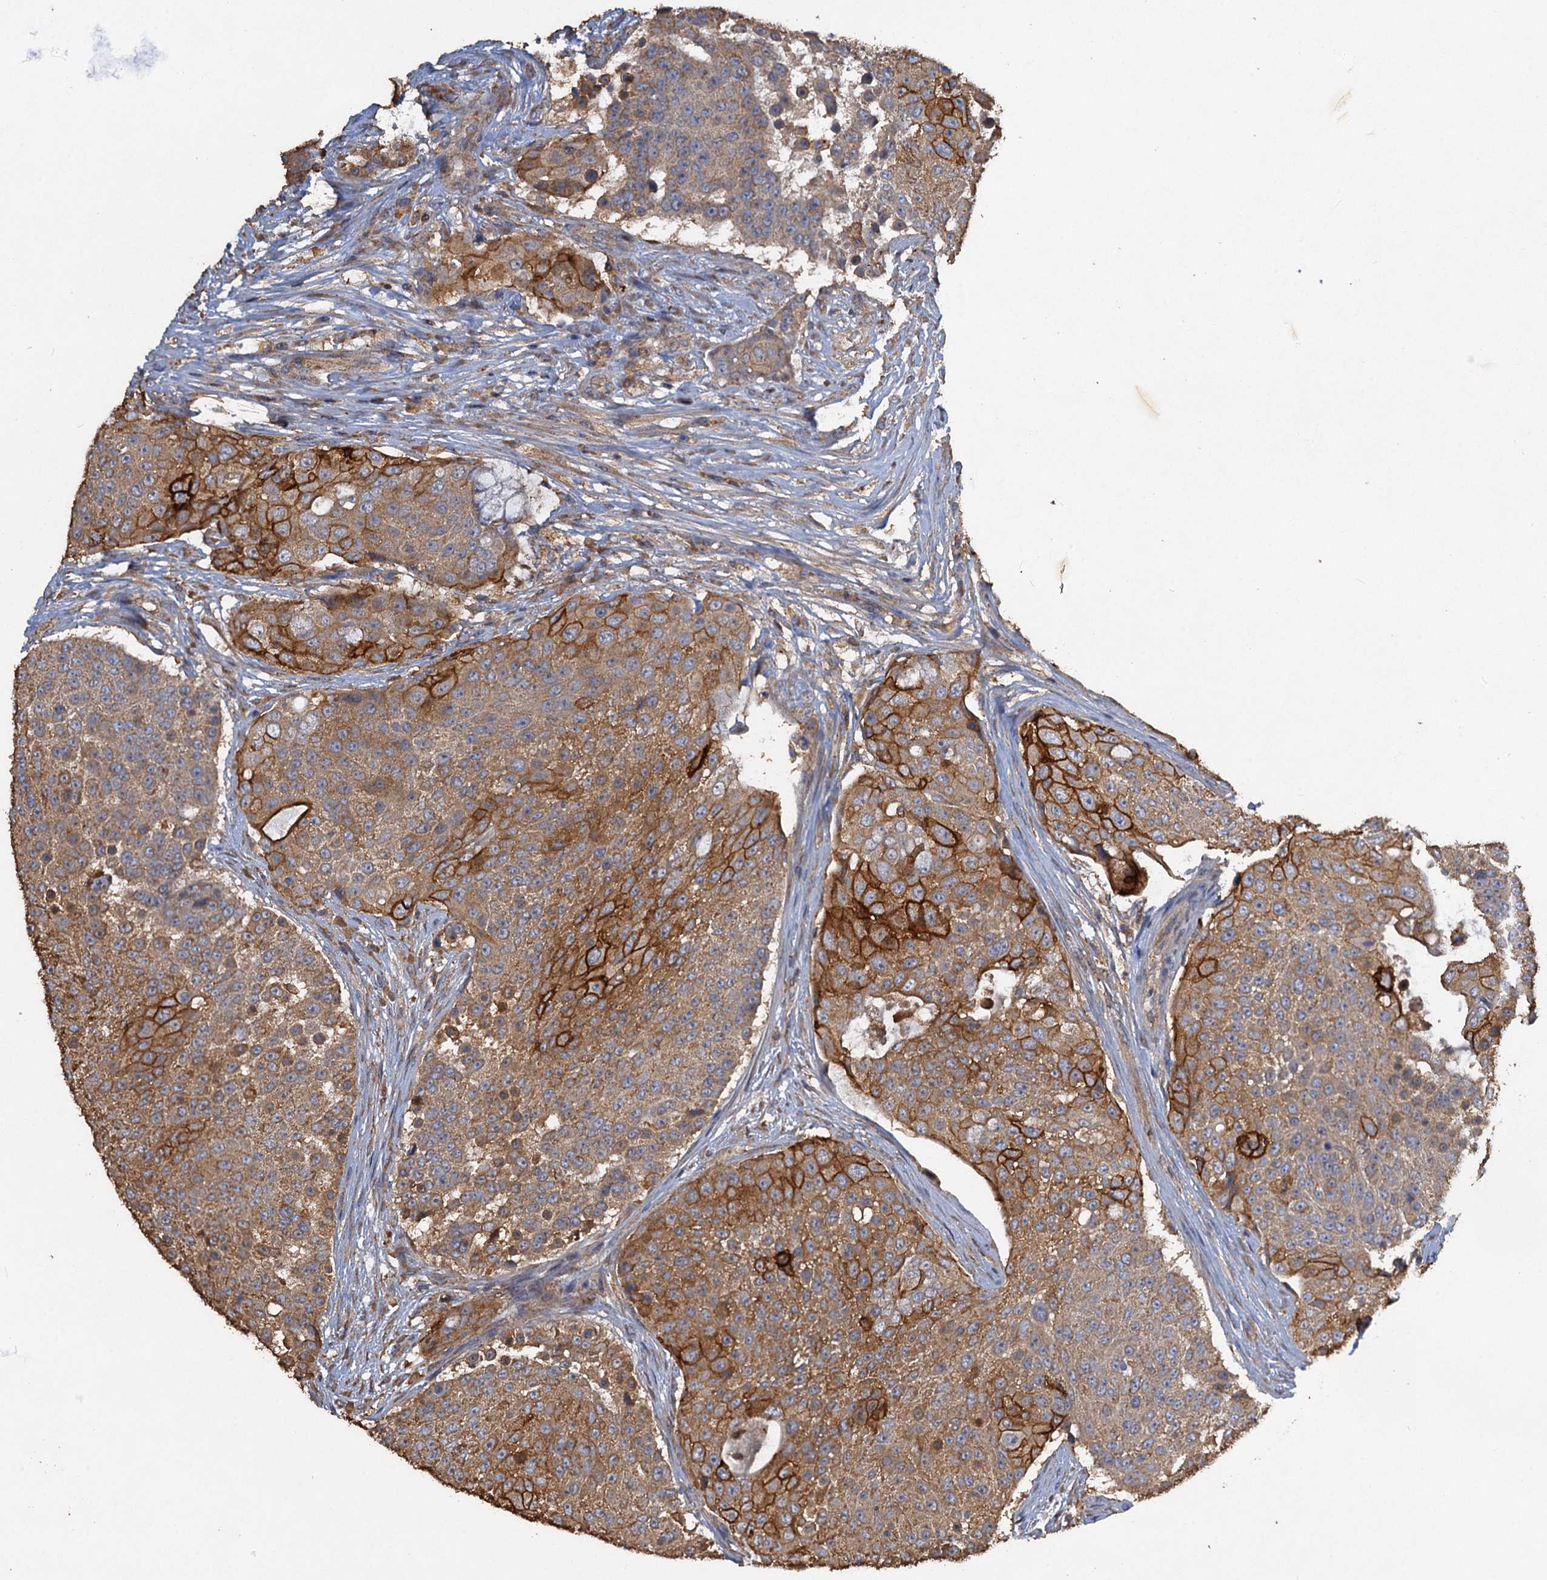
{"staining": {"intensity": "strong", "quantity": "25%-75%", "location": "cytoplasmic/membranous"}, "tissue": "urothelial cancer", "cell_type": "Tumor cells", "image_type": "cancer", "snomed": [{"axis": "morphology", "description": "Urothelial carcinoma, High grade"}, {"axis": "topography", "description": "Urinary bladder"}], "caption": "Strong cytoplasmic/membranous staining is identified in approximately 25%-75% of tumor cells in urothelial cancer. The staining was performed using DAB (3,3'-diaminobenzidine) to visualize the protein expression in brown, while the nuclei were stained in blue with hematoxylin (Magnification: 20x).", "gene": "SCUBE3", "patient": {"sex": "female", "age": 63}}